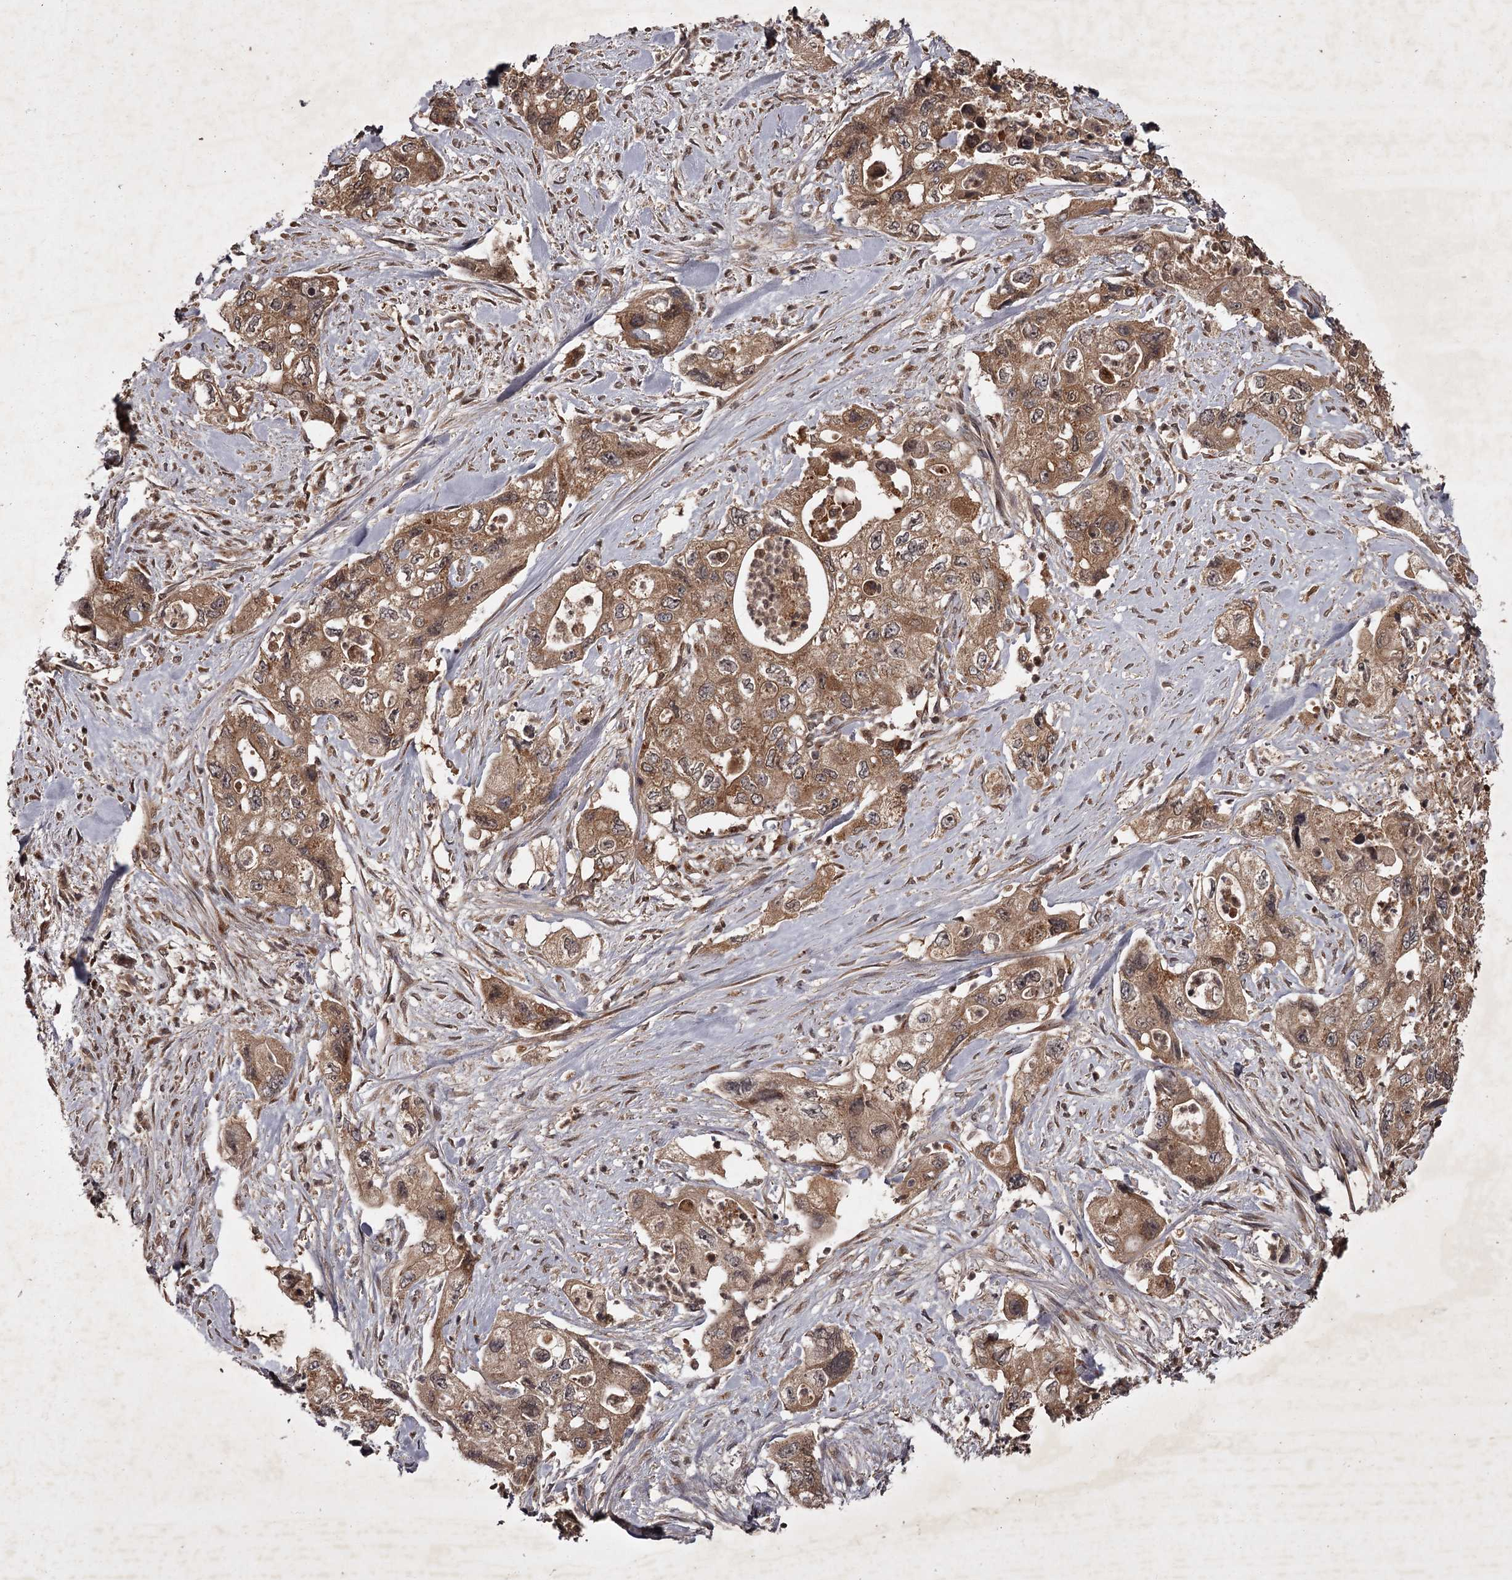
{"staining": {"intensity": "moderate", "quantity": ">75%", "location": "cytoplasmic/membranous"}, "tissue": "pancreatic cancer", "cell_type": "Tumor cells", "image_type": "cancer", "snomed": [{"axis": "morphology", "description": "Adenocarcinoma, NOS"}, {"axis": "topography", "description": "Pancreas"}], "caption": "Pancreatic cancer stained with immunohistochemistry shows moderate cytoplasmic/membranous positivity in approximately >75% of tumor cells. (DAB = brown stain, brightfield microscopy at high magnification).", "gene": "TBC1D23", "patient": {"sex": "female", "age": 73}}